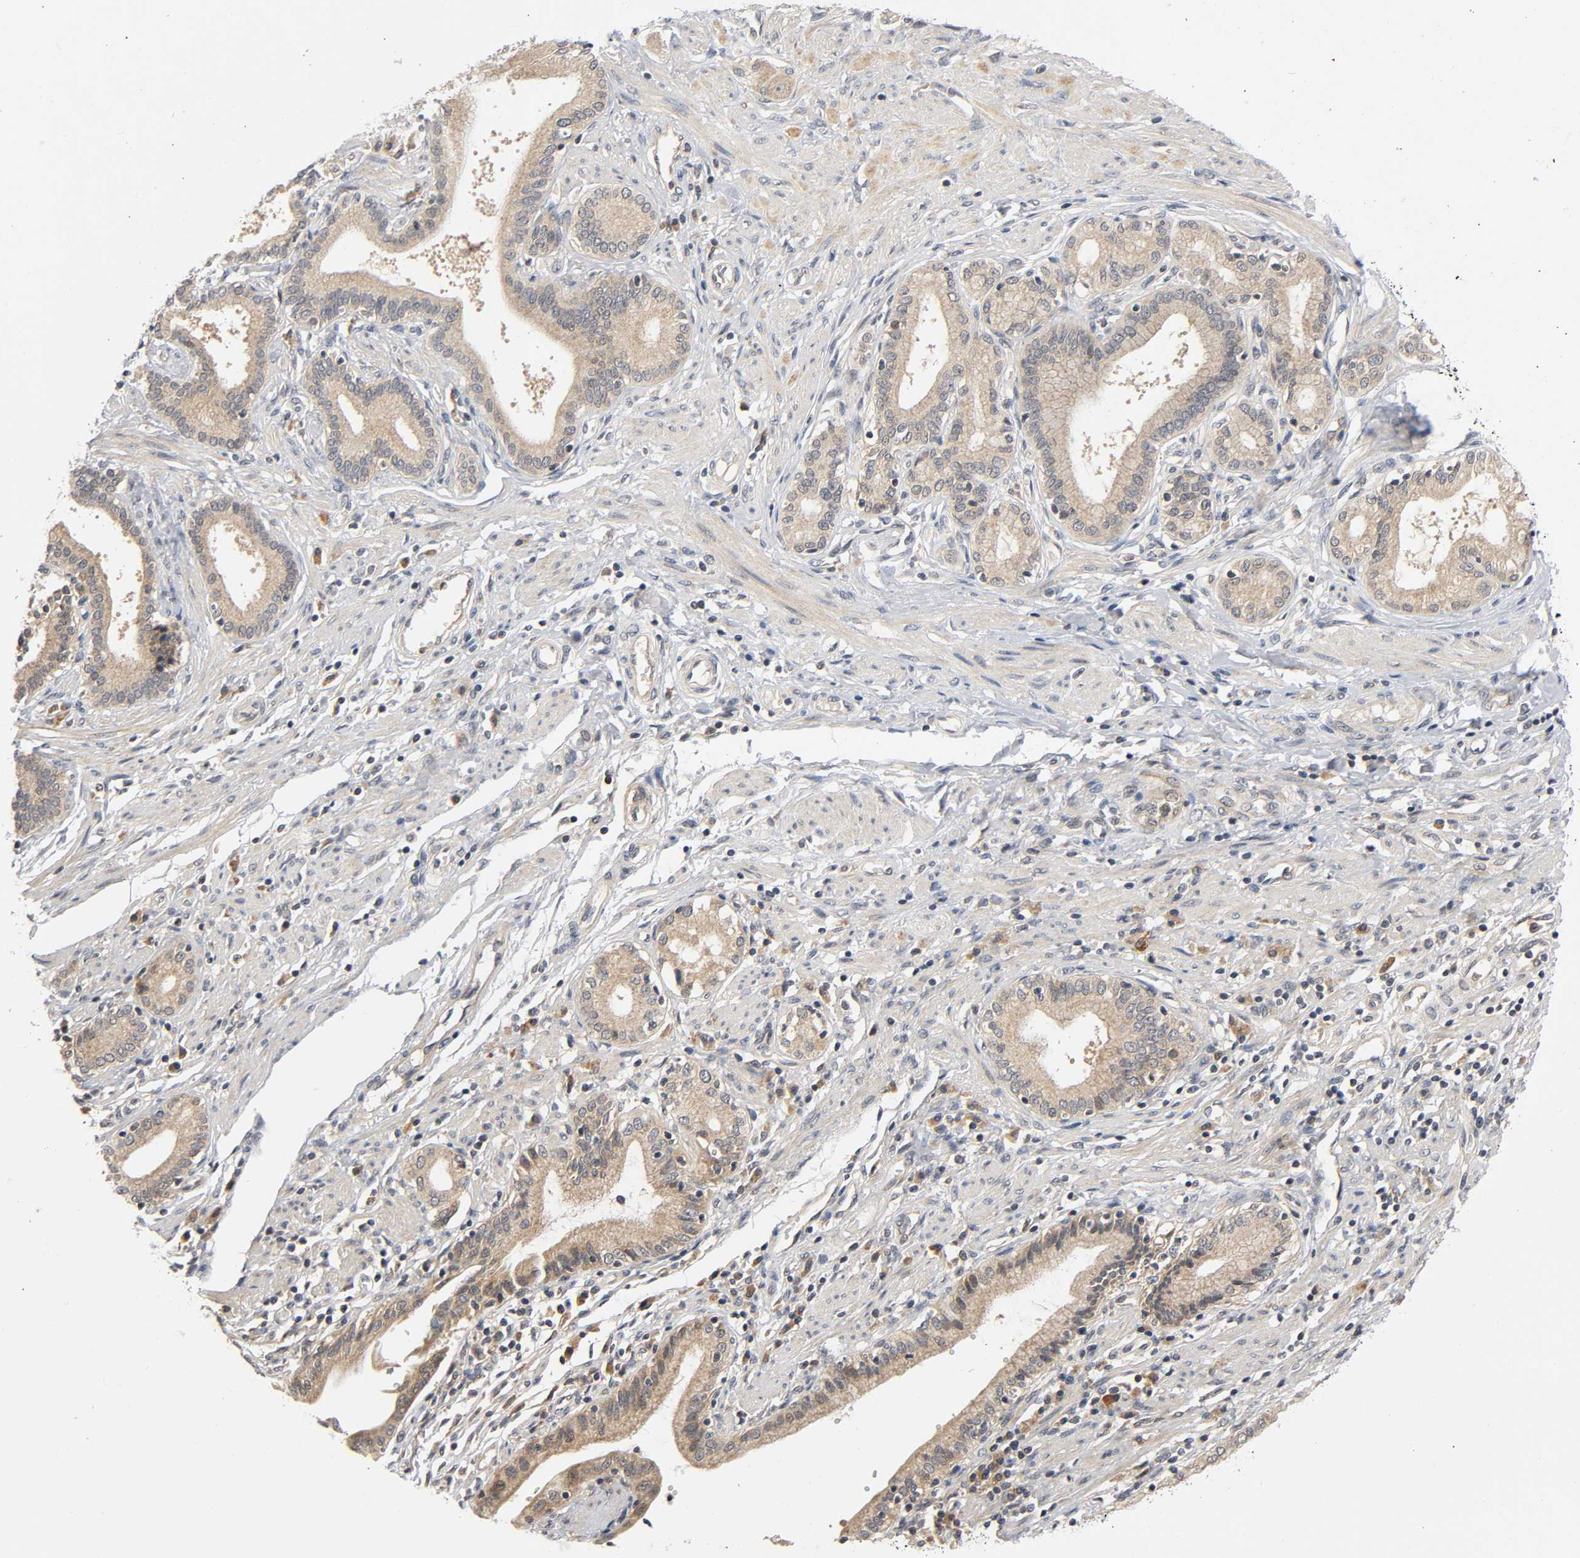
{"staining": {"intensity": "moderate", "quantity": ">75%", "location": "cytoplasmic/membranous"}, "tissue": "pancreatic cancer", "cell_type": "Tumor cells", "image_type": "cancer", "snomed": [{"axis": "morphology", "description": "Adenocarcinoma, NOS"}, {"axis": "topography", "description": "Pancreas"}], "caption": "Moderate cytoplasmic/membranous protein positivity is appreciated in about >75% of tumor cells in pancreatic cancer (adenocarcinoma).", "gene": "MAPK8", "patient": {"sex": "female", "age": 48}}